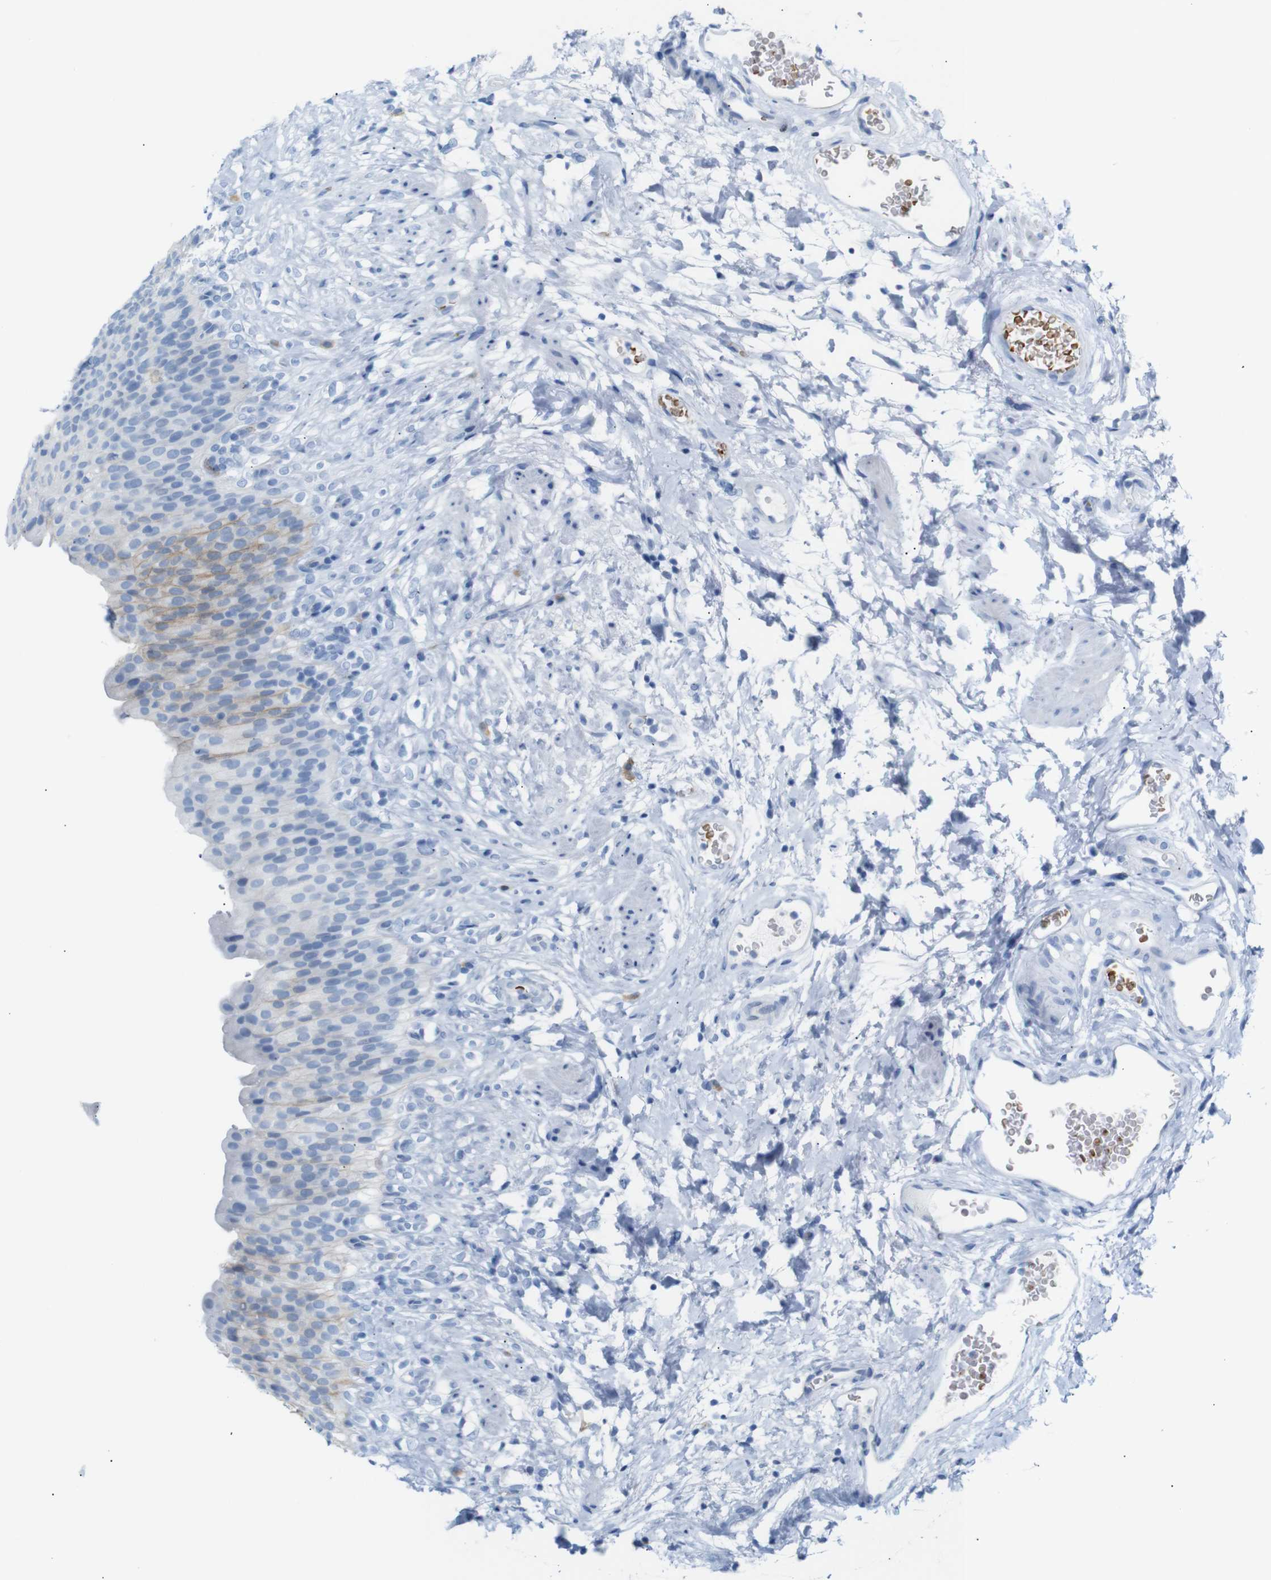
{"staining": {"intensity": "weak", "quantity": "<25%", "location": "cytoplasmic/membranous"}, "tissue": "urinary bladder", "cell_type": "Urothelial cells", "image_type": "normal", "snomed": [{"axis": "morphology", "description": "Normal tissue, NOS"}, {"axis": "topography", "description": "Urinary bladder"}], "caption": "Image shows no significant protein expression in urothelial cells of normal urinary bladder.", "gene": "ERVMER34", "patient": {"sex": "female", "age": 79}}